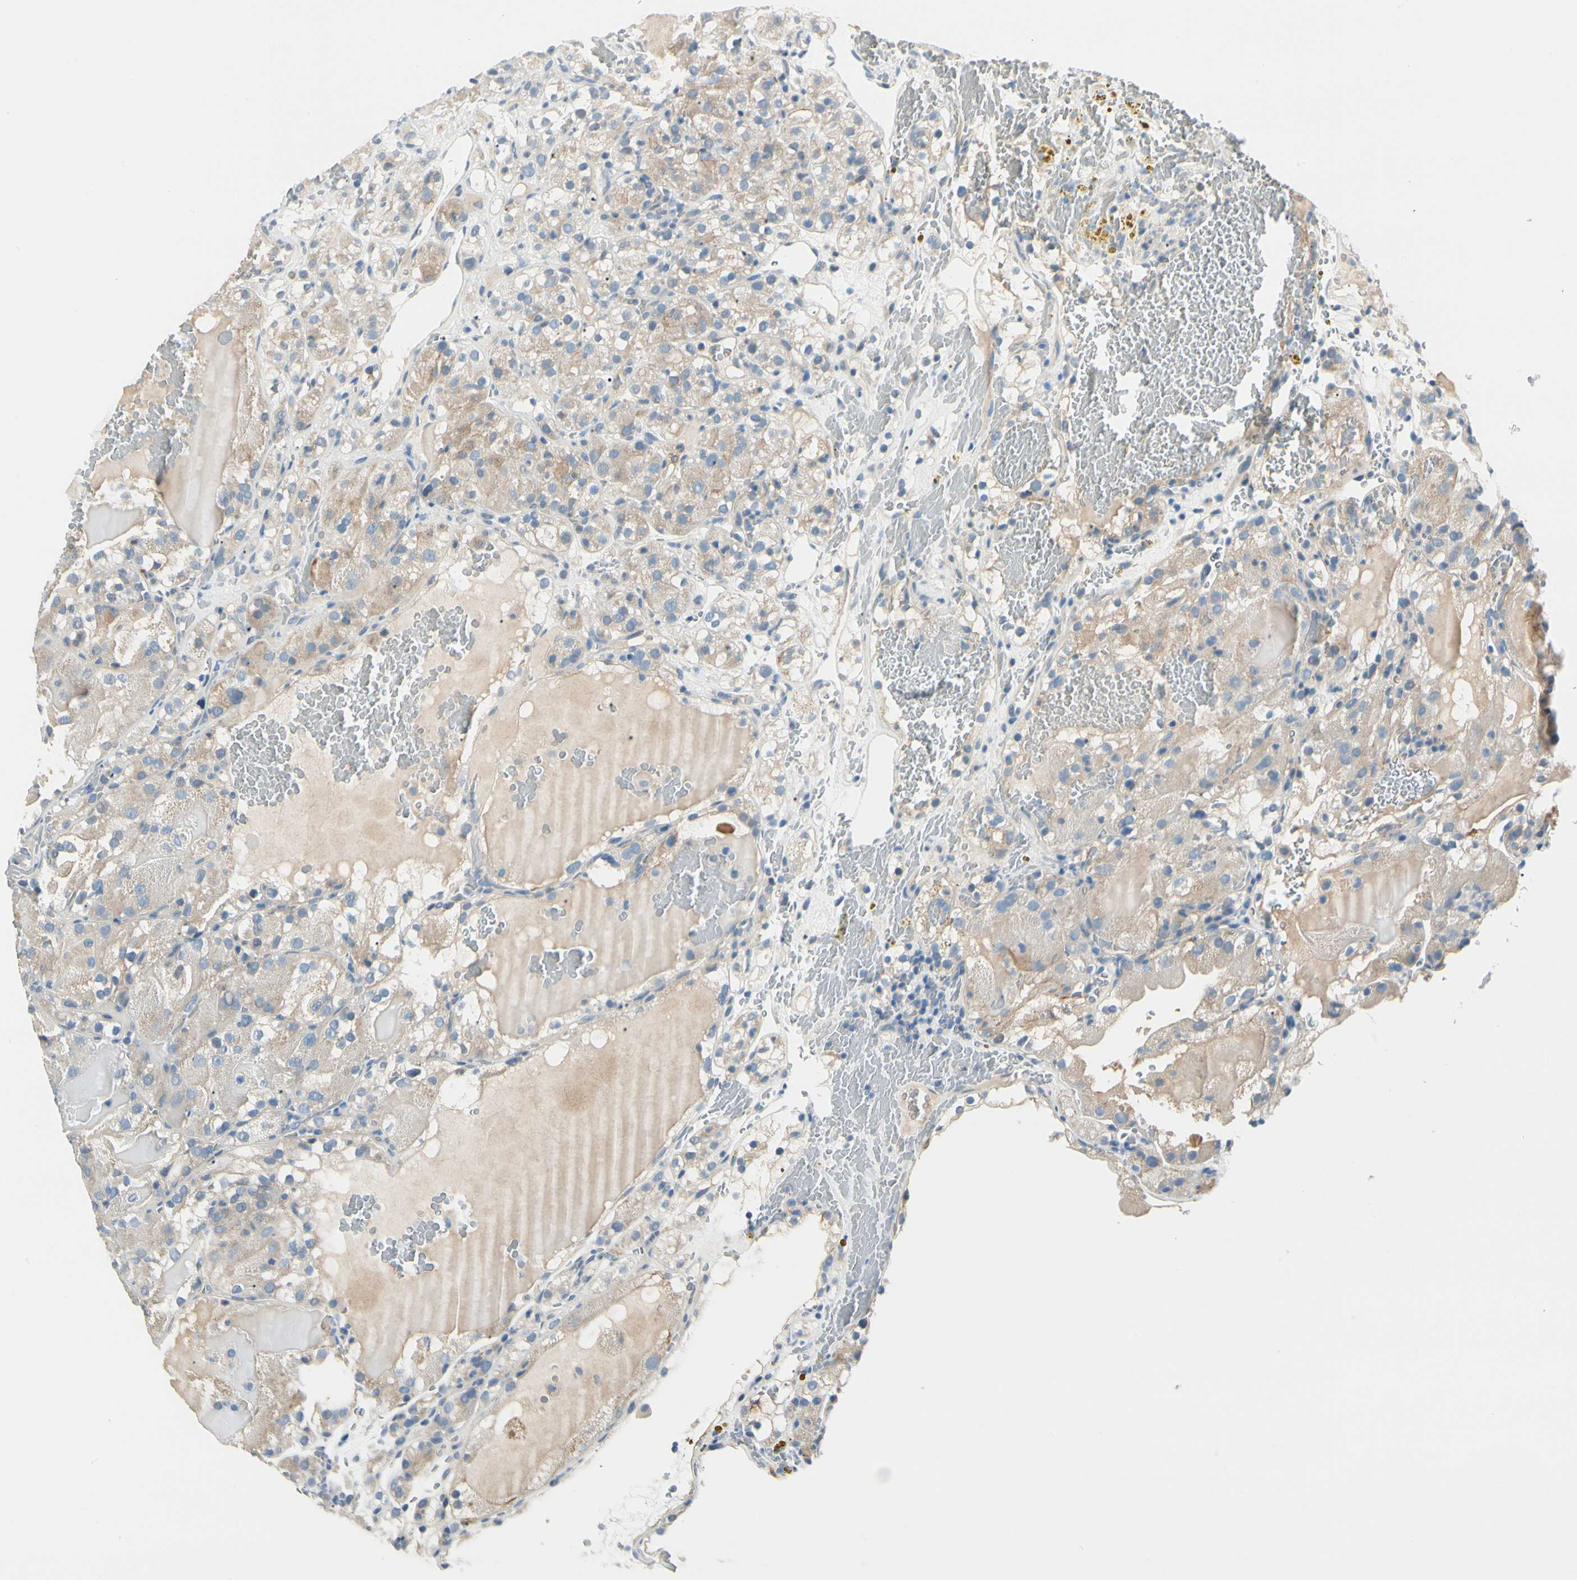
{"staining": {"intensity": "moderate", "quantity": "<25%", "location": "cytoplasmic/membranous"}, "tissue": "renal cancer", "cell_type": "Tumor cells", "image_type": "cancer", "snomed": [{"axis": "morphology", "description": "Normal tissue, NOS"}, {"axis": "morphology", "description": "Adenocarcinoma, NOS"}, {"axis": "topography", "description": "Kidney"}], "caption": "The immunohistochemical stain labels moderate cytoplasmic/membranous staining in tumor cells of renal cancer (adenocarcinoma) tissue. (DAB = brown stain, brightfield microscopy at high magnification).", "gene": "DUSP12", "patient": {"sex": "male", "age": 61}}